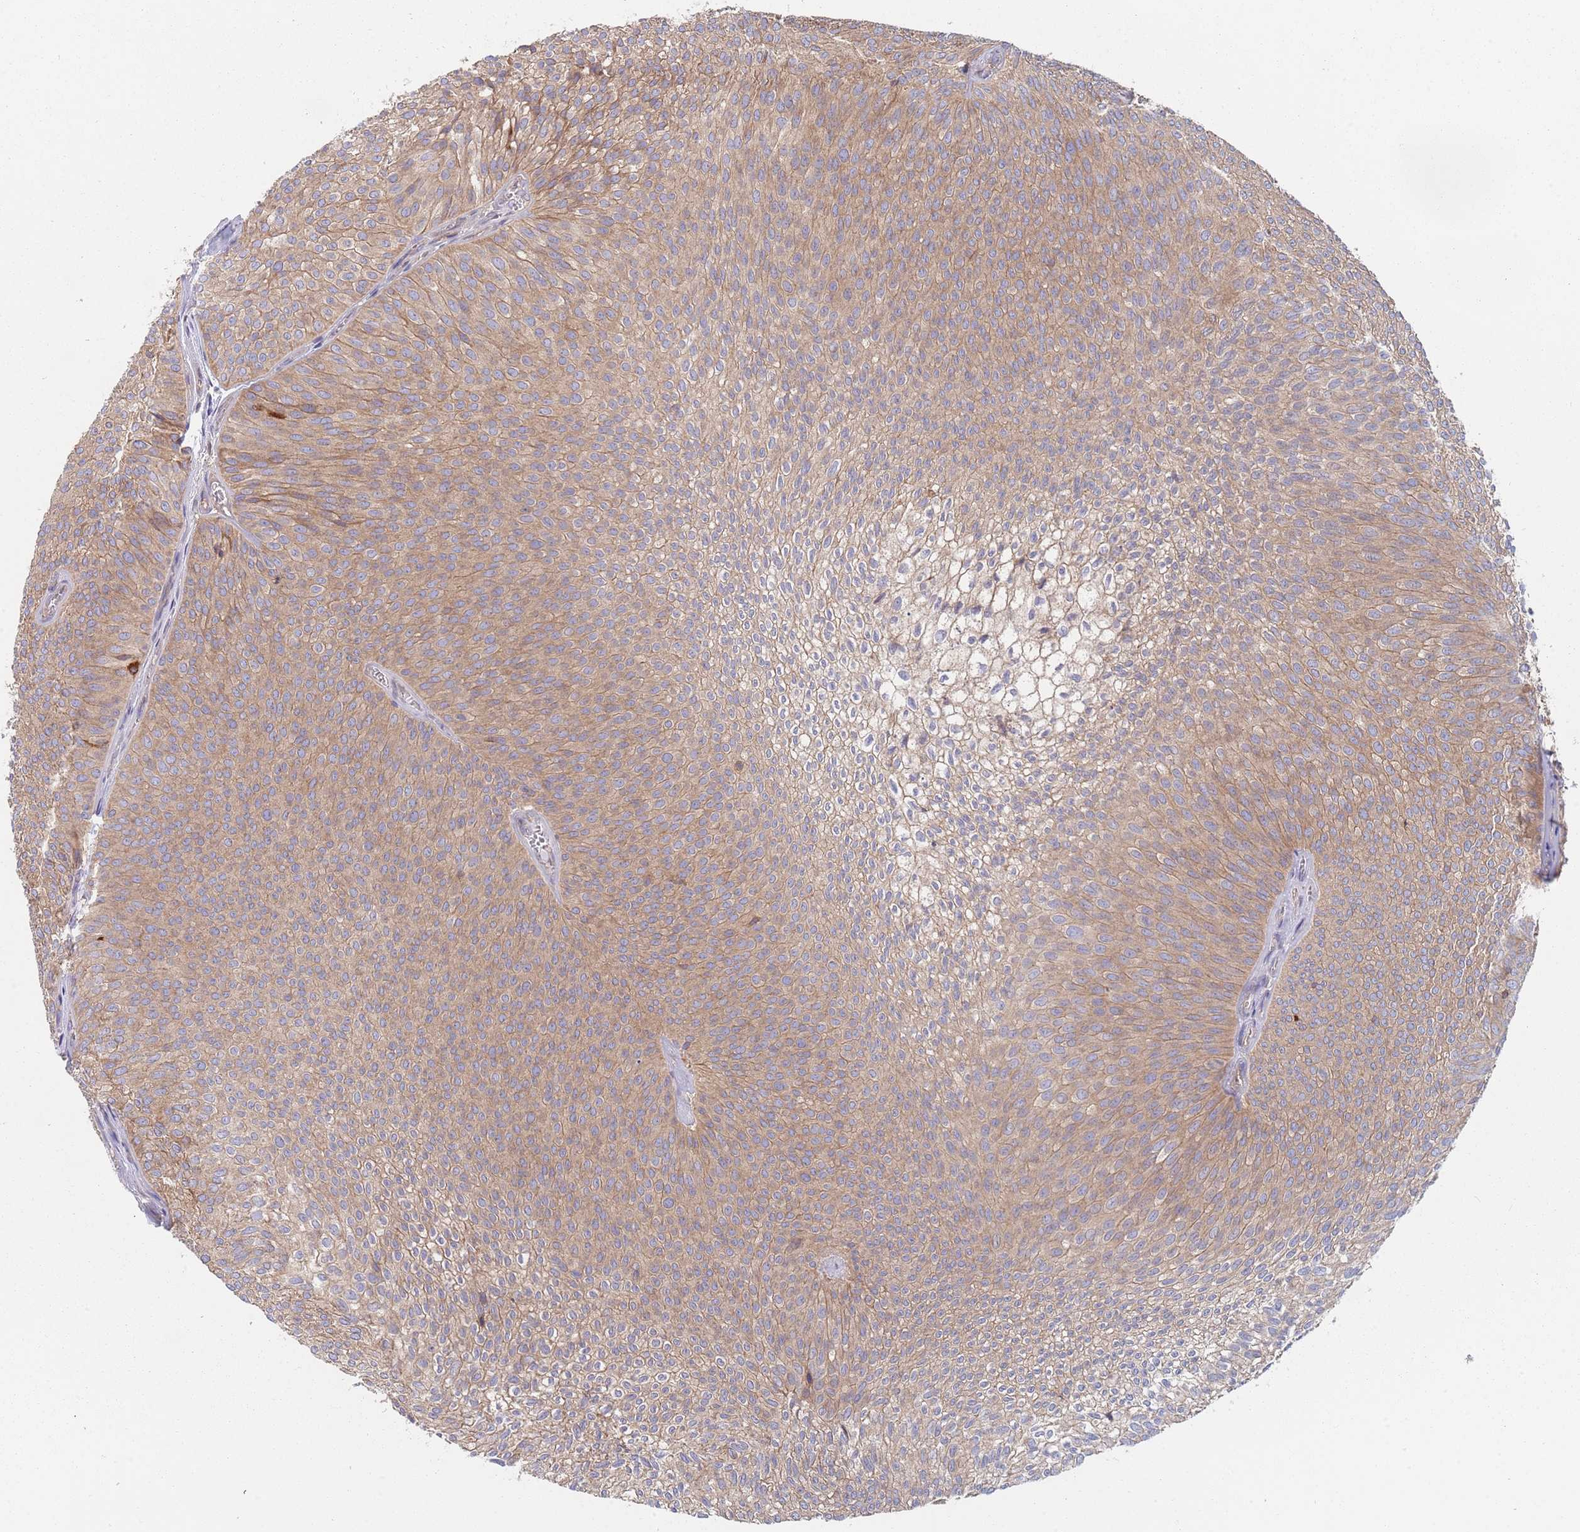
{"staining": {"intensity": "moderate", "quantity": ">75%", "location": "cytoplasmic/membranous"}, "tissue": "urothelial cancer", "cell_type": "Tumor cells", "image_type": "cancer", "snomed": [{"axis": "morphology", "description": "Urothelial carcinoma, Low grade"}, {"axis": "topography", "description": "Urinary bladder"}], "caption": "A brown stain labels moderate cytoplasmic/membranous expression of a protein in urothelial carcinoma (low-grade) tumor cells. (DAB IHC, brown staining for protein, blue staining for nuclei).", "gene": "GDI2", "patient": {"sex": "male", "age": 91}}